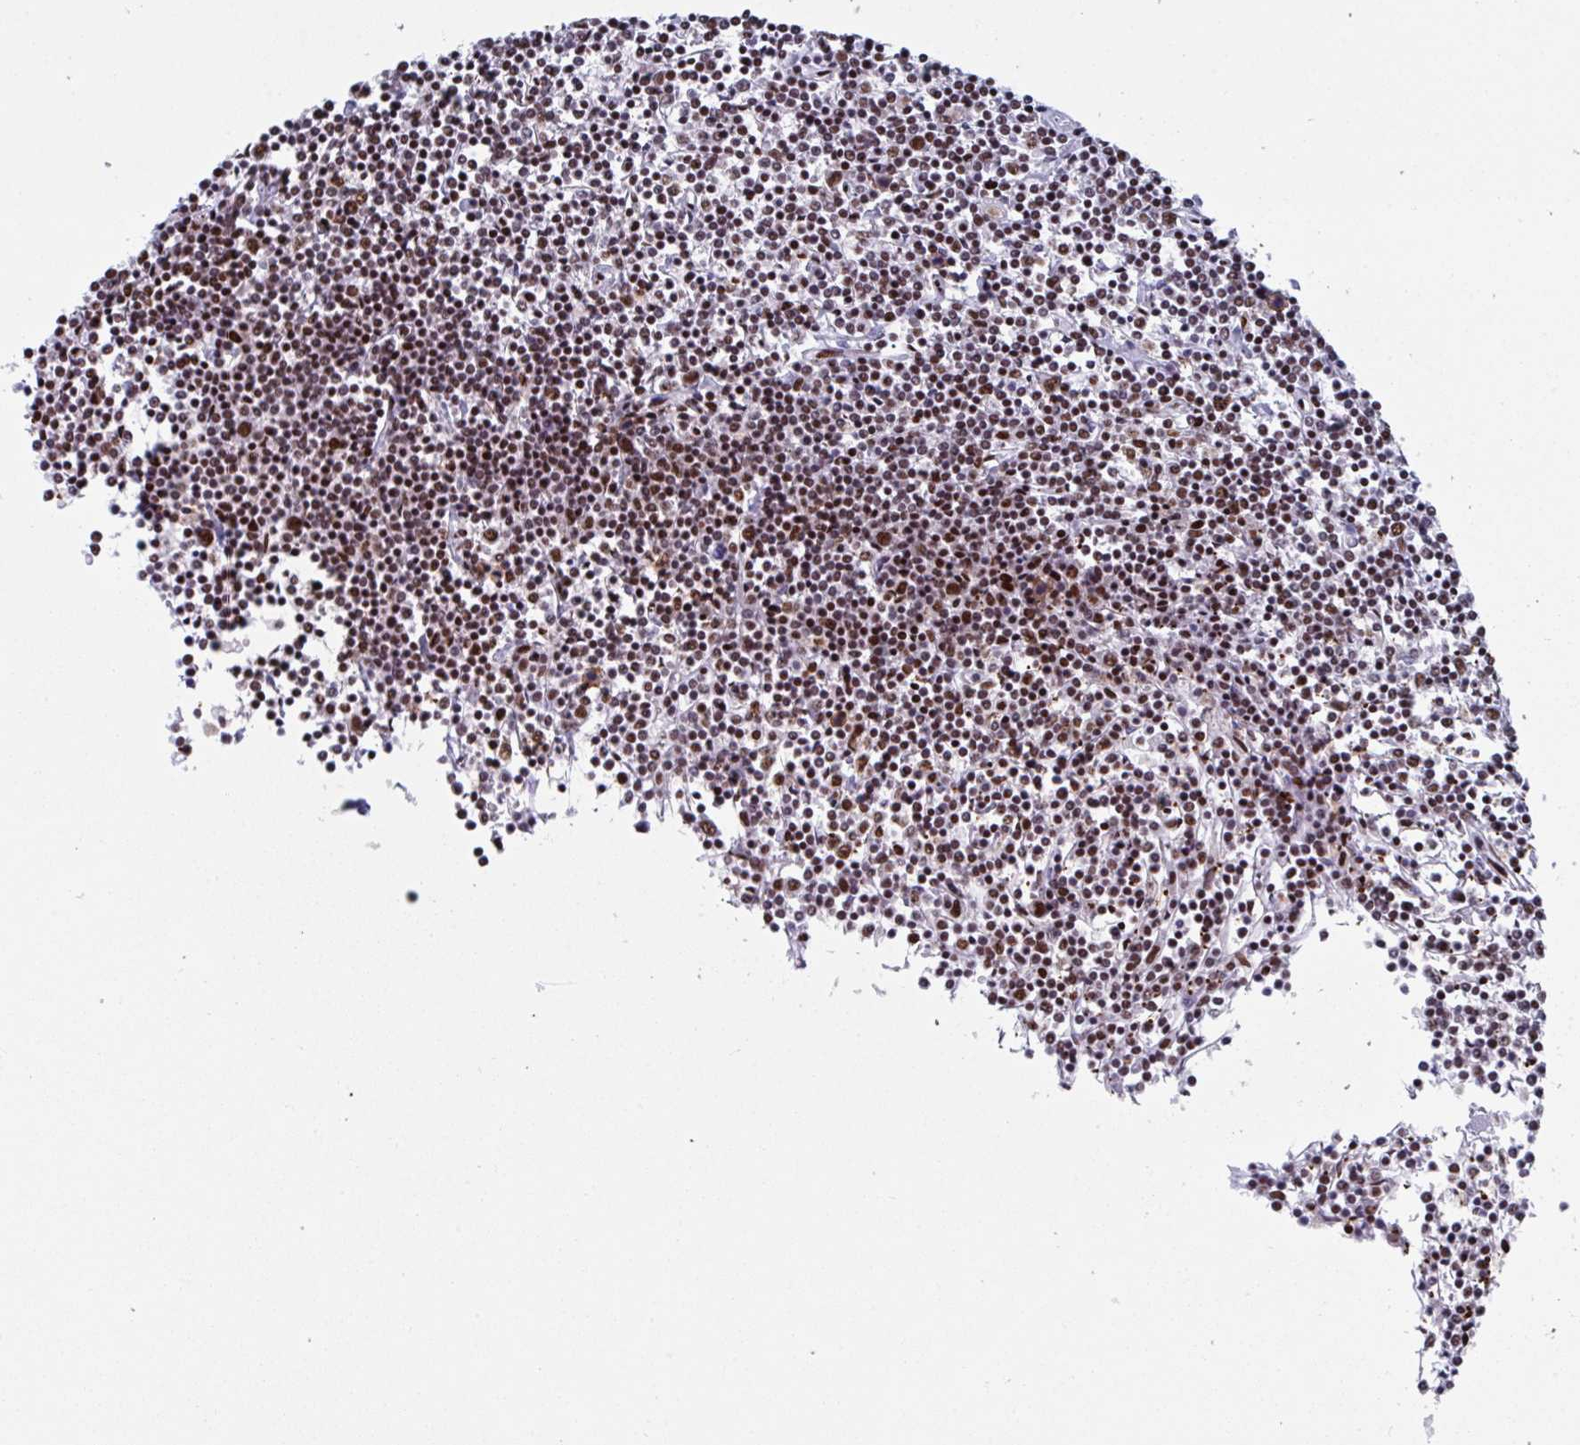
{"staining": {"intensity": "strong", "quantity": ">75%", "location": "nuclear"}, "tissue": "lymphoma", "cell_type": "Tumor cells", "image_type": "cancer", "snomed": [{"axis": "morphology", "description": "Malignant lymphoma, non-Hodgkin's type, Low grade"}, {"axis": "topography", "description": "Spleen"}], "caption": "Protein staining of lymphoma tissue reveals strong nuclear expression in about >75% of tumor cells. The protein is stained brown, and the nuclei are stained in blue (DAB (3,3'-diaminobenzidine) IHC with brightfield microscopy, high magnification).", "gene": "ZNF607", "patient": {"sex": "female", "age": 19}}